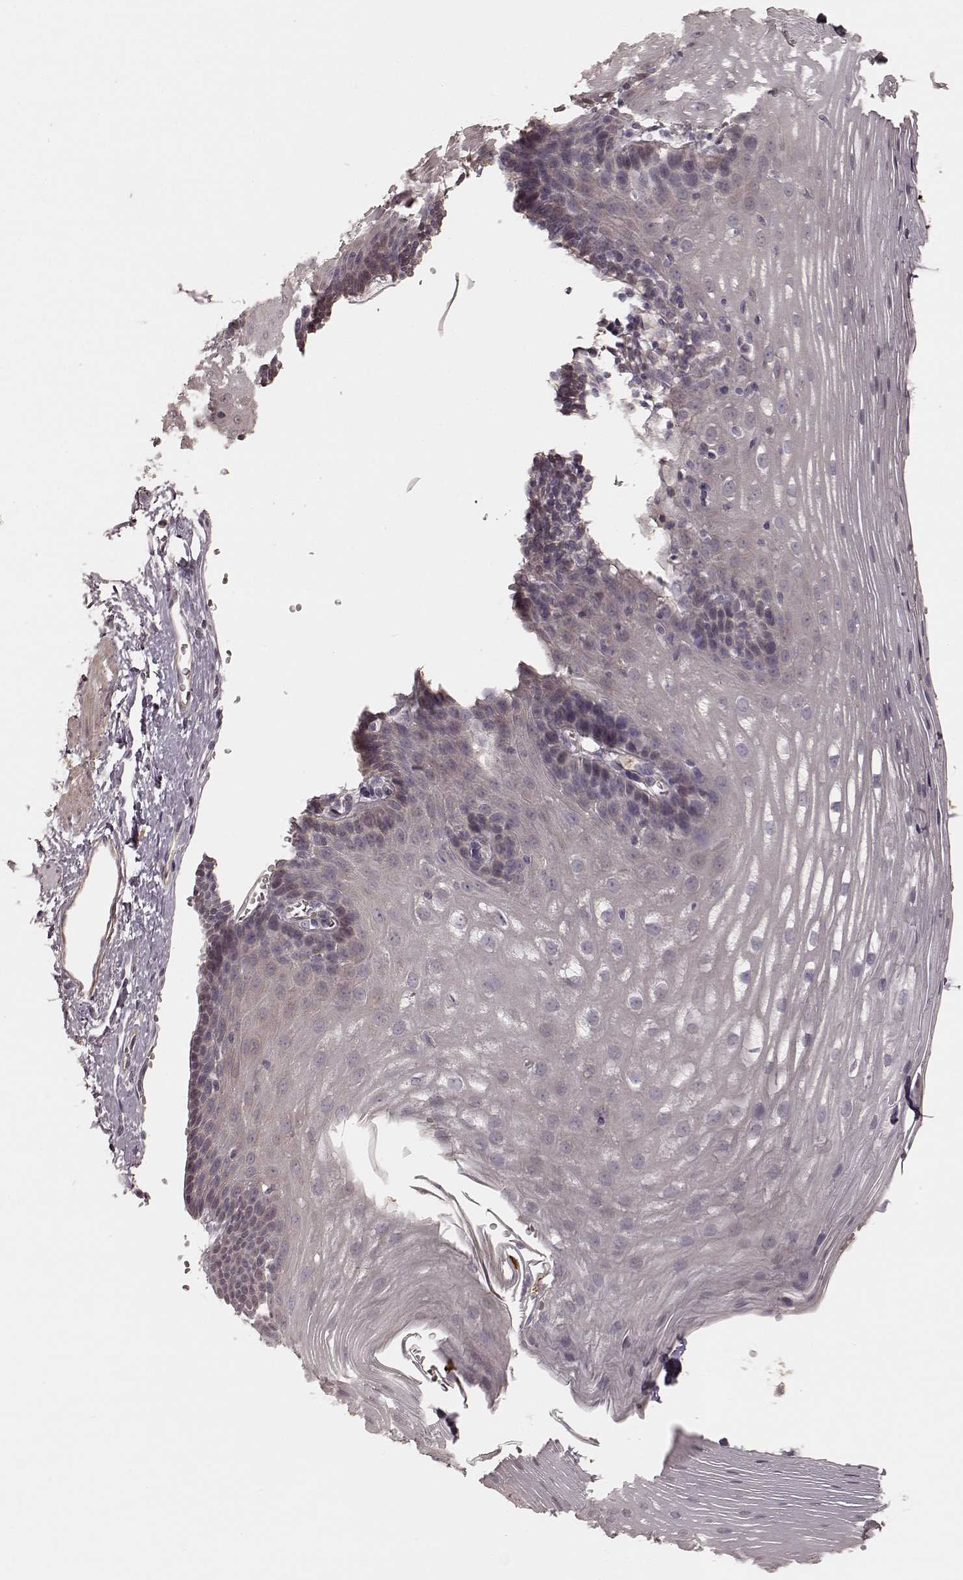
{"staining": {"intensity": "negative", "quantity": "none", "location": "none"}, "tissue": "esophagus", "cell_type": "Squamous epithelial cells", "image_type": "normal", "snomed": [{"axis": "morphology", "description": "Normal tissue, NOS"}, {"axis": "topography", "description": "Esophagus"}], "caption": "Unremarkable esophagus was stained to show a protein in brown. There is no significant staining in squamous epithelial cells.", "gene": "KCNJ9", "patient": {"sex": "male", "age": 62}}